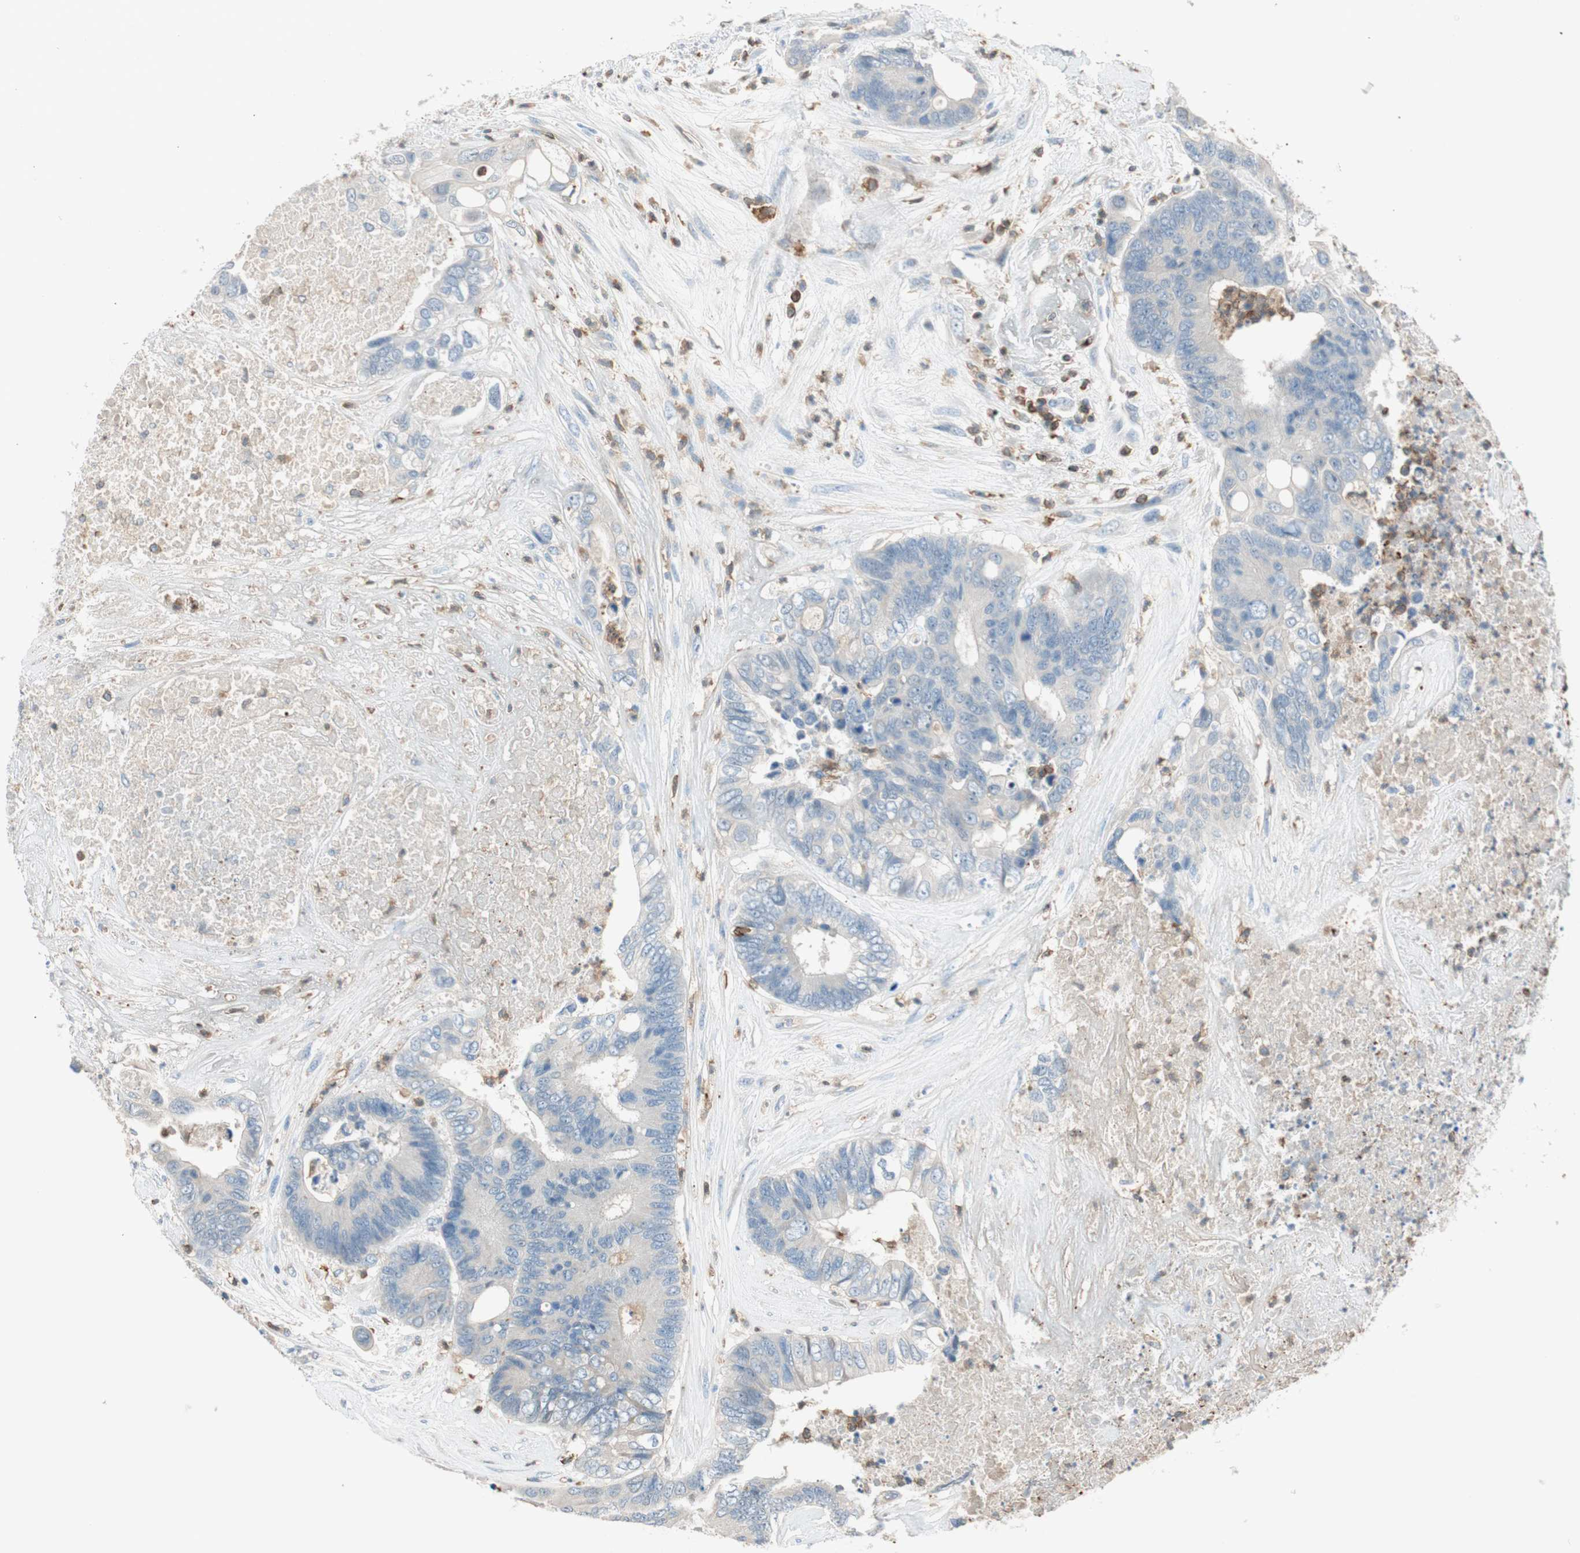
{"staining": {"intensity": "weak", "quantity": "25%-75%", "location": "cytoplasmic/membranous"}, "tissue": "colorectal cancer", "cell_type": "Tumor cells", "image_type": "cancer", "snomed": [{"axis": "morphology", "description": "Adenocarcinoma, NOS"}, {"axis": "topography", "description": "Rectum"}], "caption": "Tumor cells display weak cytoplasmic/membranous expression in approximately 25%-75% of cells in colorectal adenocarcinoma. (Stains: DAB in brown, nuclei in blue, Microscopy: brightfield microscopy at high magnification).", "gene": "HPGD", "patient": {"sex": "male", "age": 55}}